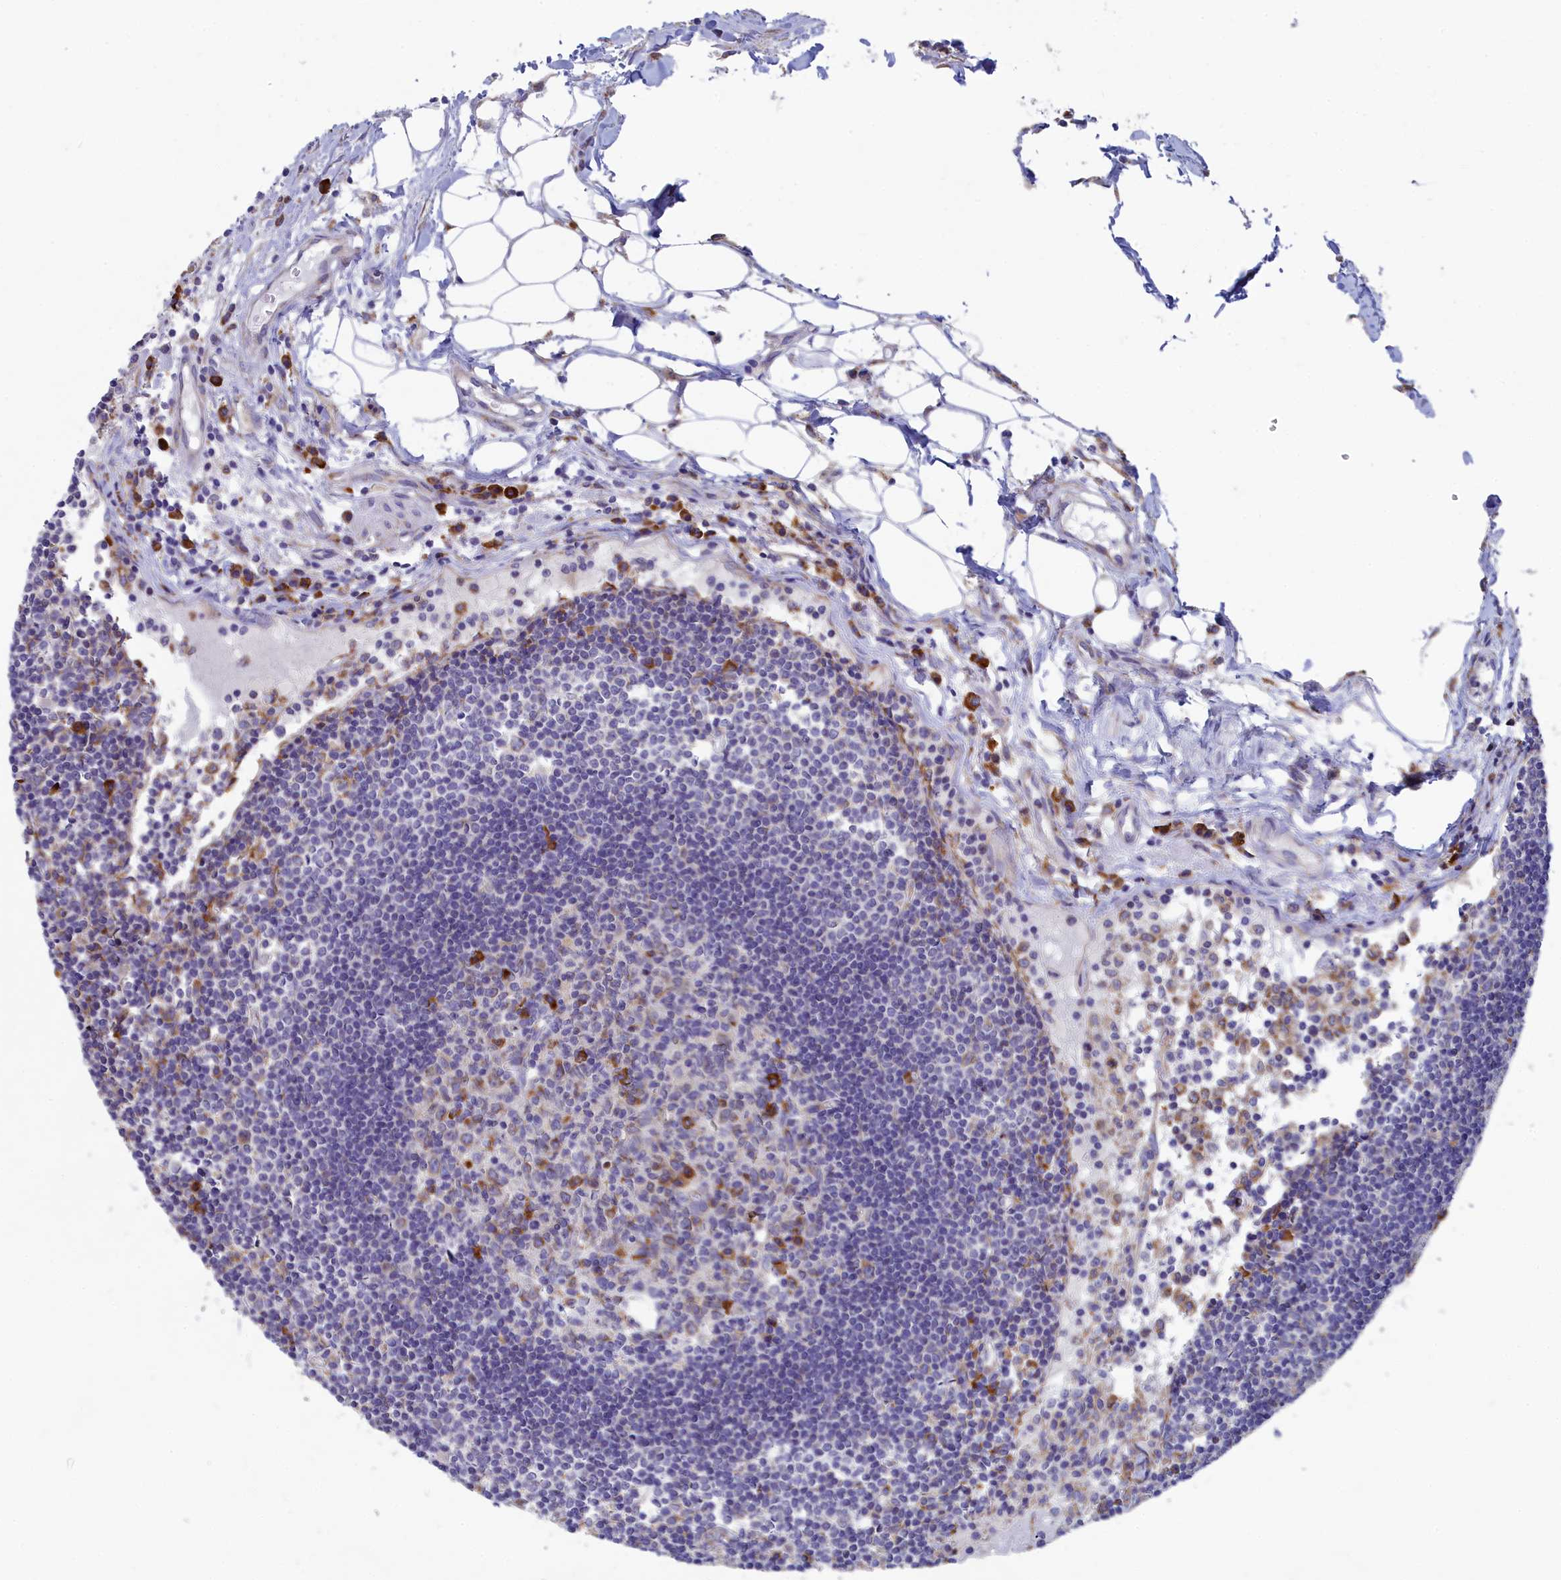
{"staining": {"intensity": "strong", "quantity": "<25%", "location": "cytoplasmic/membranous"}, "tissue": "lymph node", "cell_type": "Germinal center cells", "image_type": "normal", "snomed": [{"axis": "morphology", "description": "Normal tissue, NOS"}, {"axis": "topography", "description": "Lymph node"}], "caption": "A photomicrograph of lymph node stained for a protein reveals strong cytoplasmic/membranous brown staining in germinal center cells. The protein of interest is shown in brown color, while the nuclei are stained blue.", "gene": "WDR35", "patient": {"sex": "female", "age": 55}}